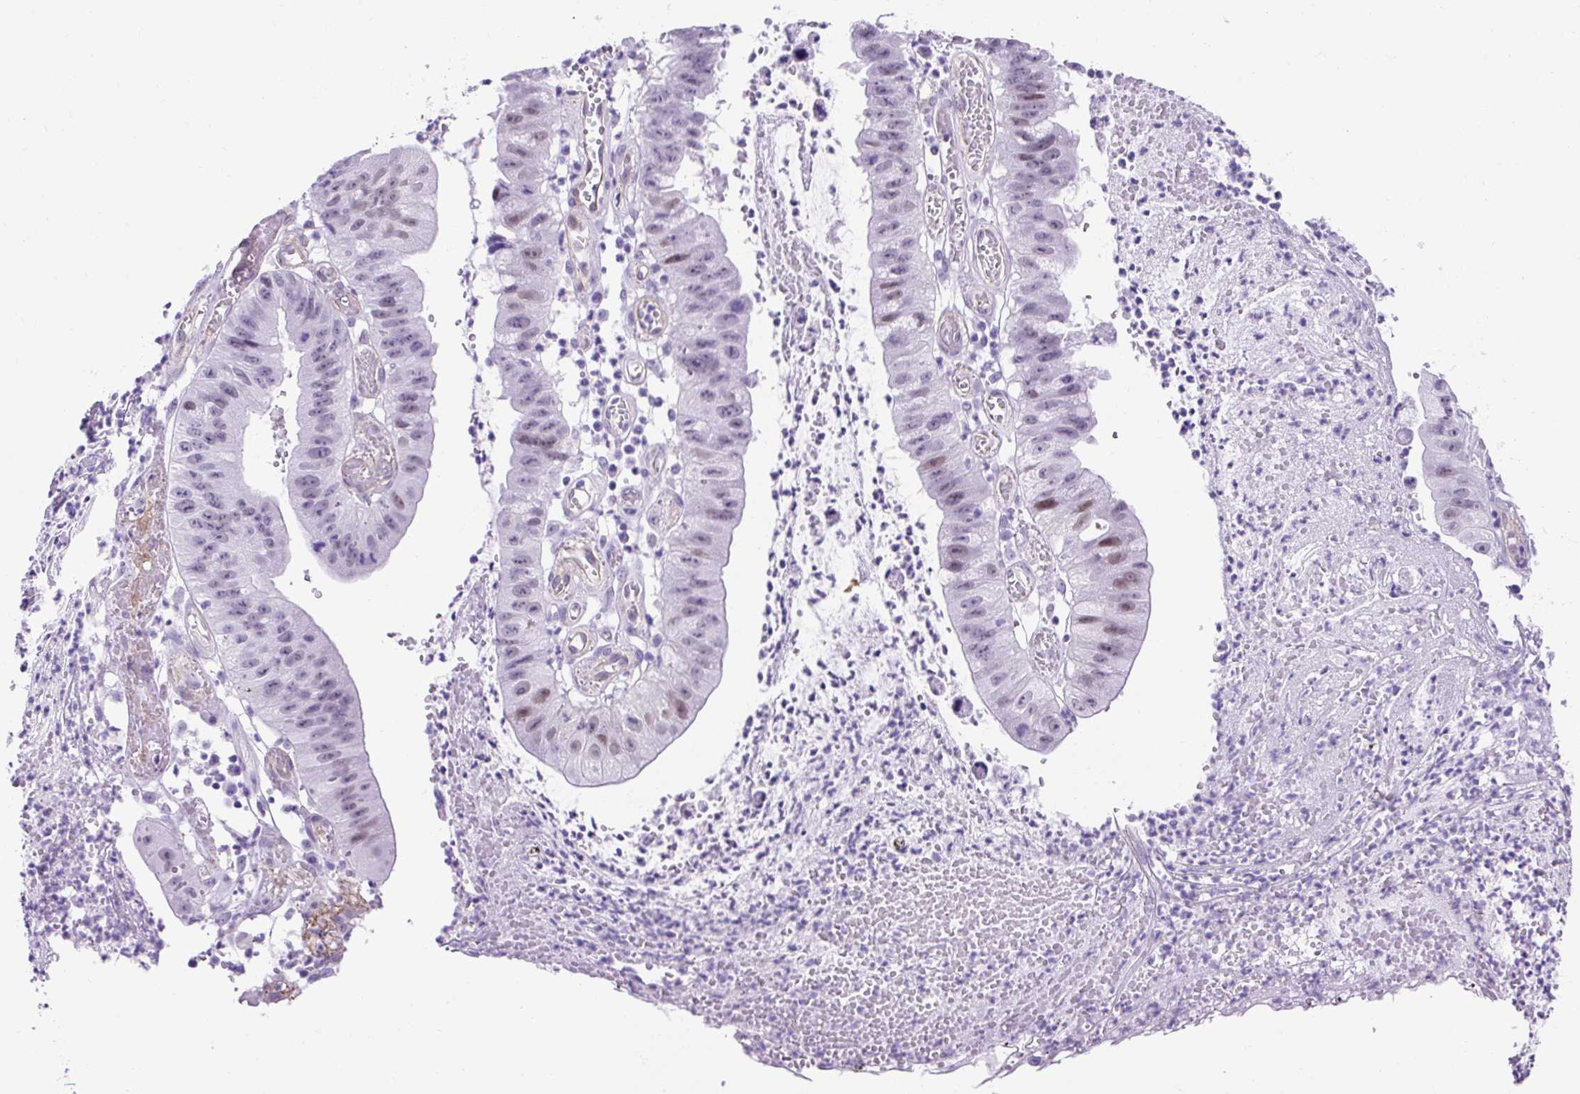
{"staining": {"intensity": "weak", "quantity": "<25%", "location": "nuclear"}, "tissue": "stomach cancer", "cell_type": "Tumor cells", "image_type": "cancer", "snomed": [{"axis": "morphology", "description": "Adenocarcinoma, NOS"}, {"axis": "topography", "description": "Stomach"}], "caption": "Human adenocarcinoma (stomach) stained for a protein using IHC reveals no positivity in tumor cells.", "gene": "KRT12", "patient": {"sex": "male", "age": 59}}